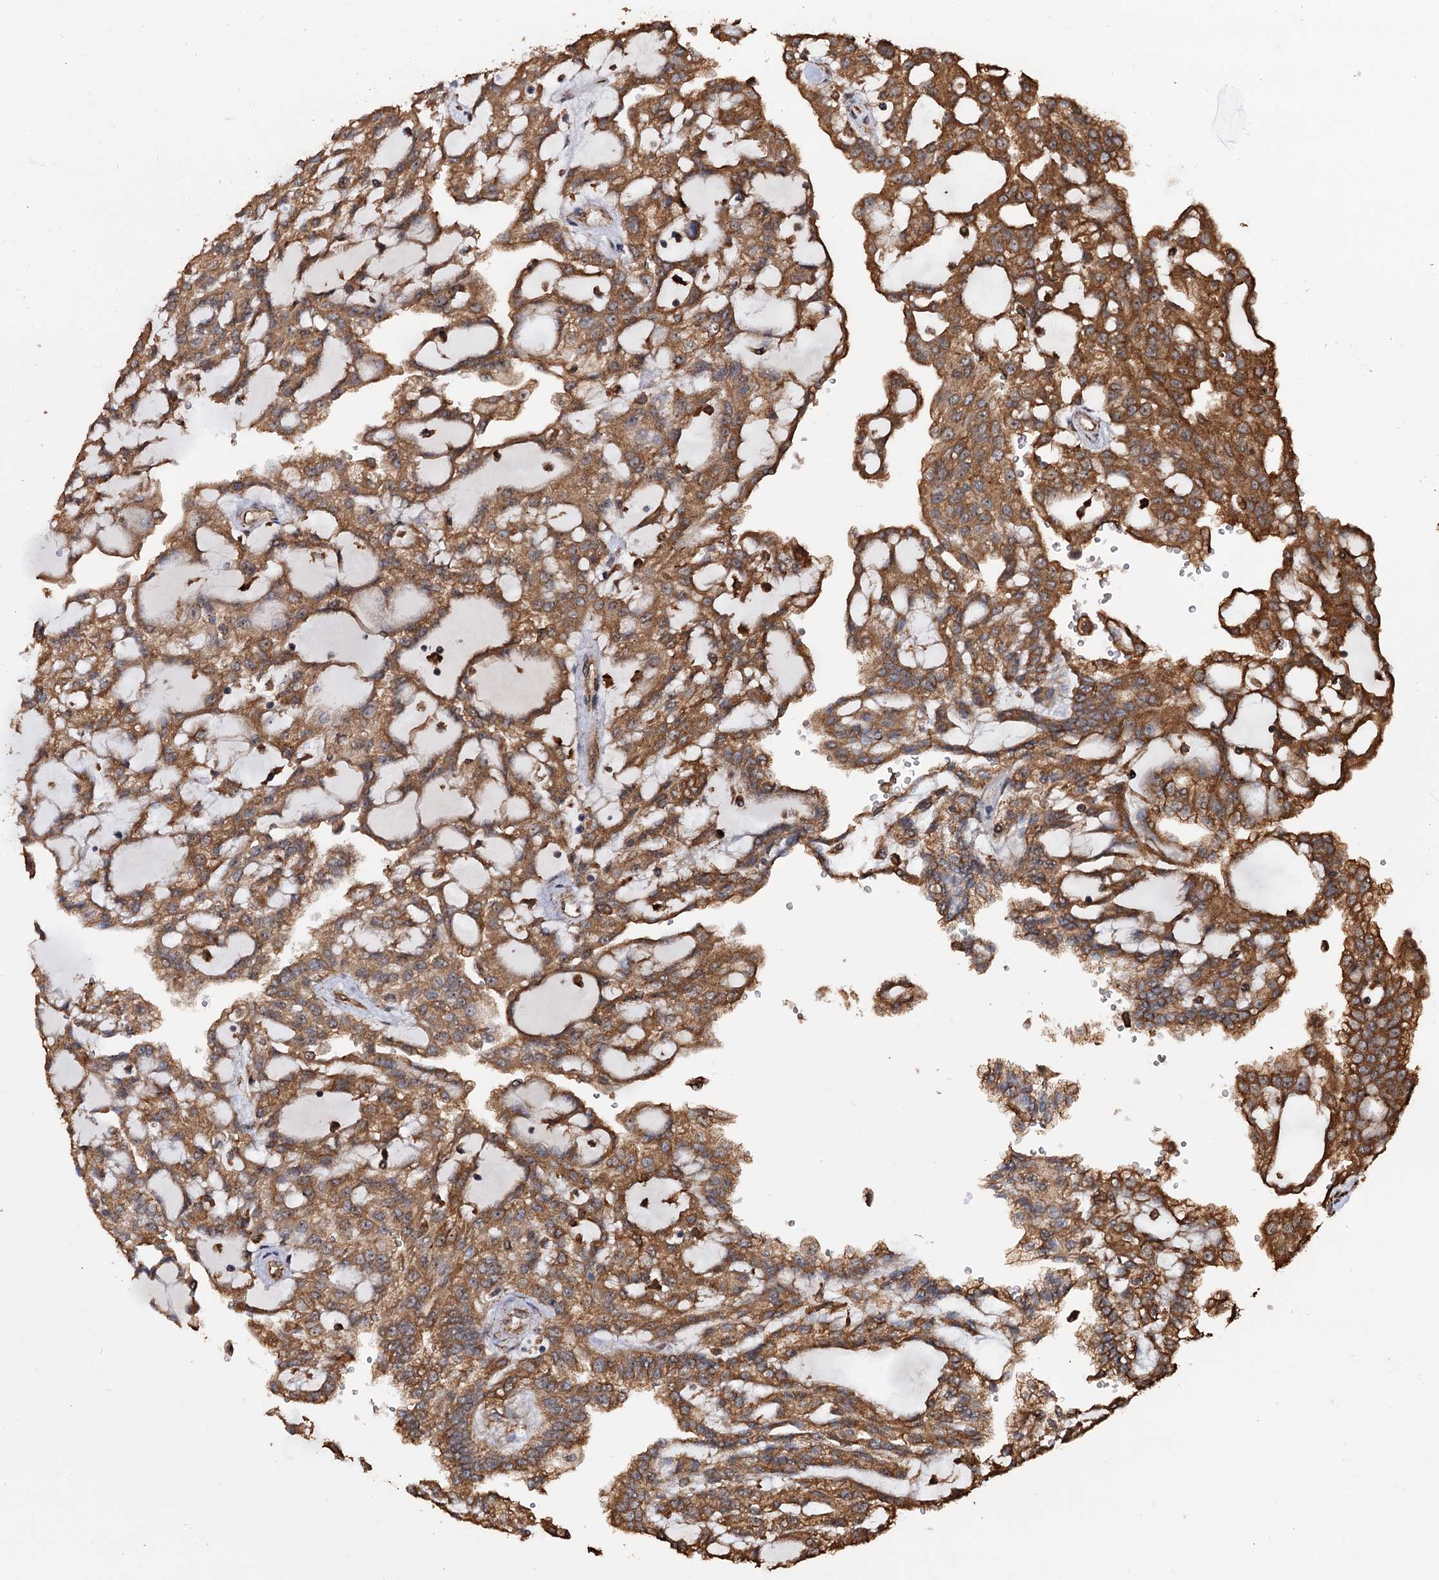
{"staining": {"intensity": "moderate", "quantity": ">75%", "location": "cytoplasmic/membranous"}, "tissue": "renal cancer", "cell_type": "Tumor cells", "image_type": "cancer", "snomed": [{"axis": "morphology", "description": "Adenocarcinoma, NOS"}, {"axis": "topography", "description": "Kidney"}], "caption": "A brown stain labels moderate cytoplasmic/membranous expression of a protein in renal adenocarcinoma tumor cells.", "gene": "TBC1D12", "patient": {"sex": "male", "age": 63}}